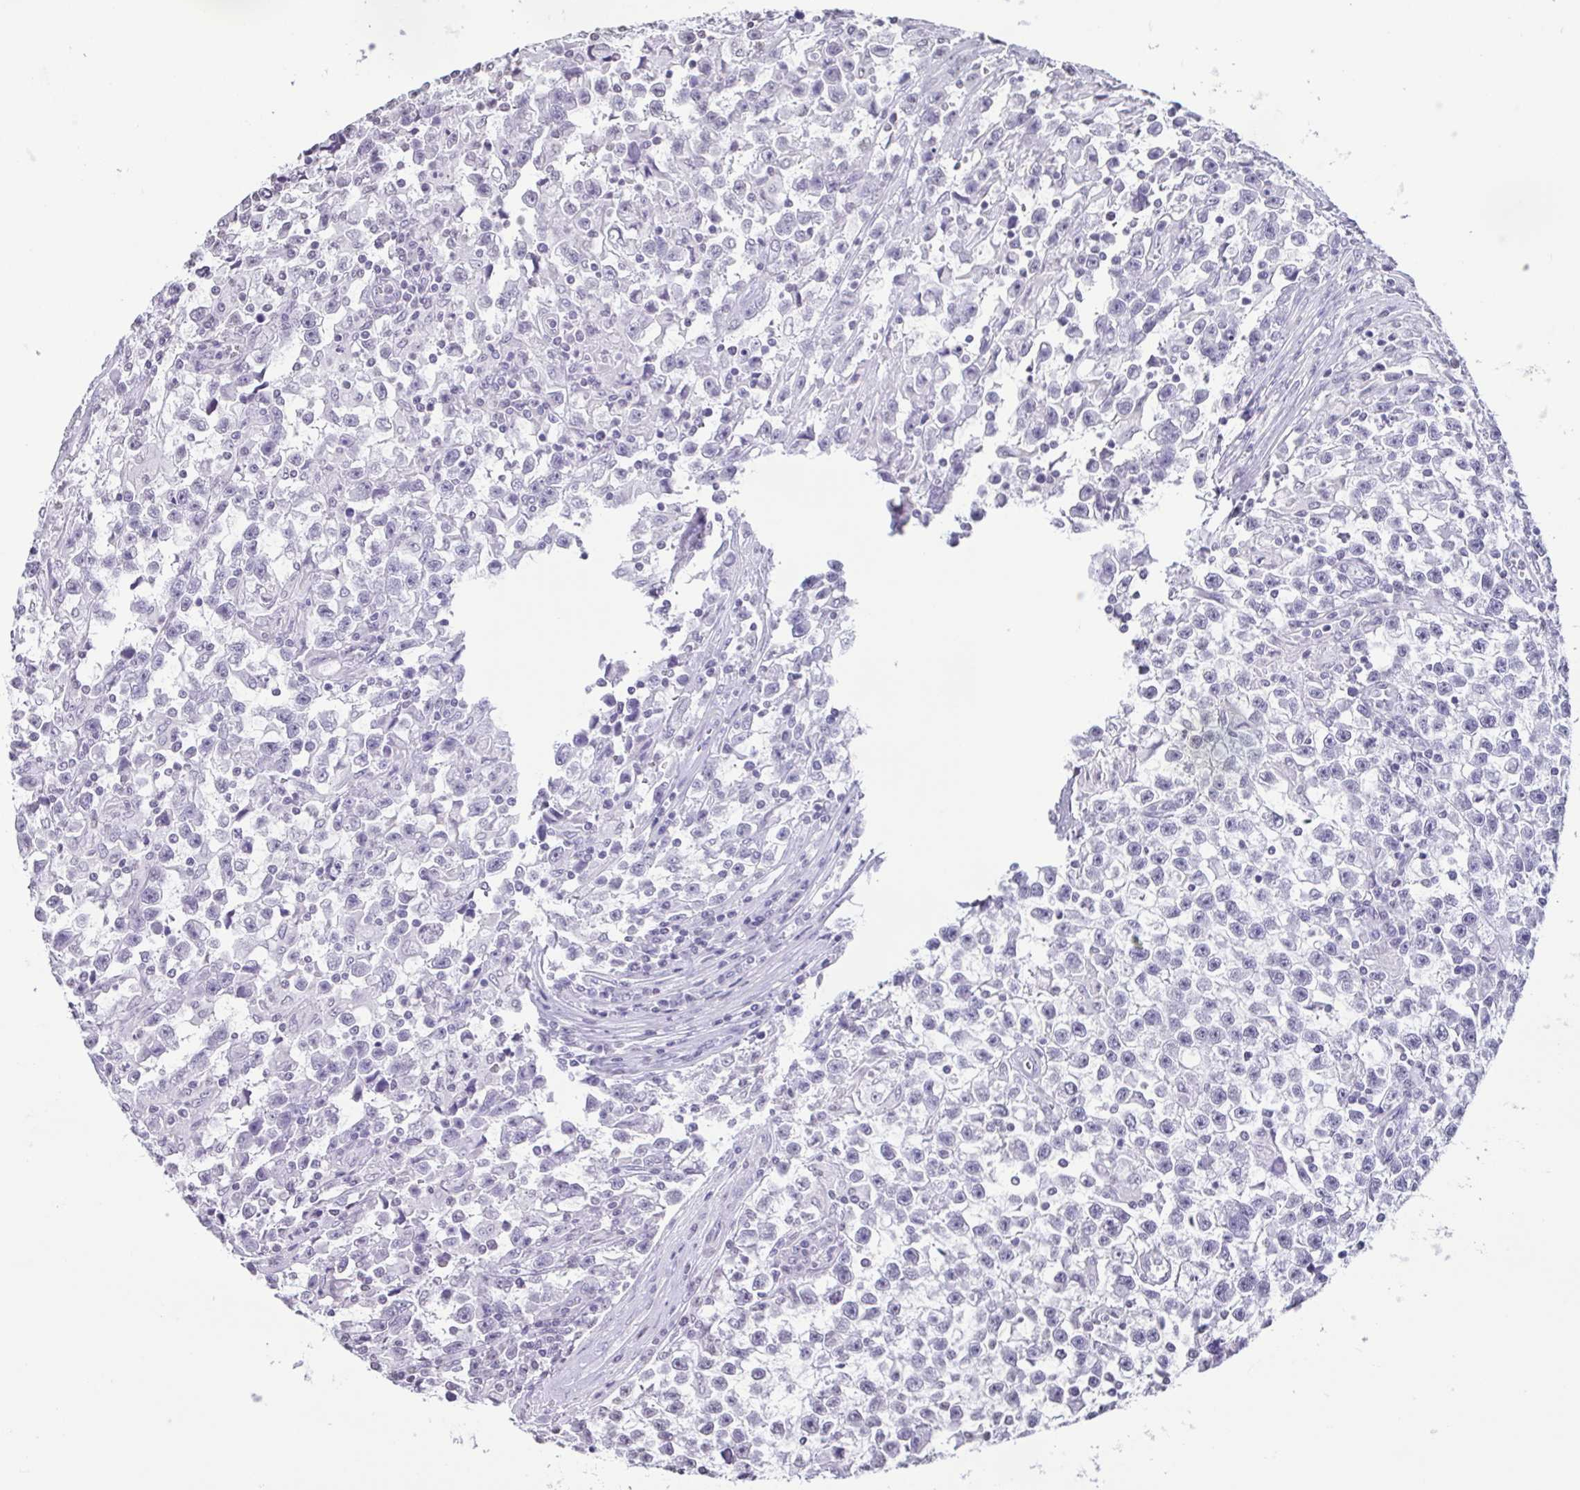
{"staining": {"intensity": "negative", "quantity": "none", "location": "none"}, "tissue": "testis cancer", "cell_type": "Tumor cells", "image_type": "cancer", "snomed": [{"axis": "morphology", "description": "Seminoma, NOS"}, {"axis": "topography", "description": "Testis"}], "caption": "Immunohistochemical staining of seminoma (testis) reveals no significant staining in tumor cells. (Immunohistochemistry (ihc), brightfield microscopy, high magnification).", "gene": "VCY1B", "patient": {"sex": "male", "age": 31}}